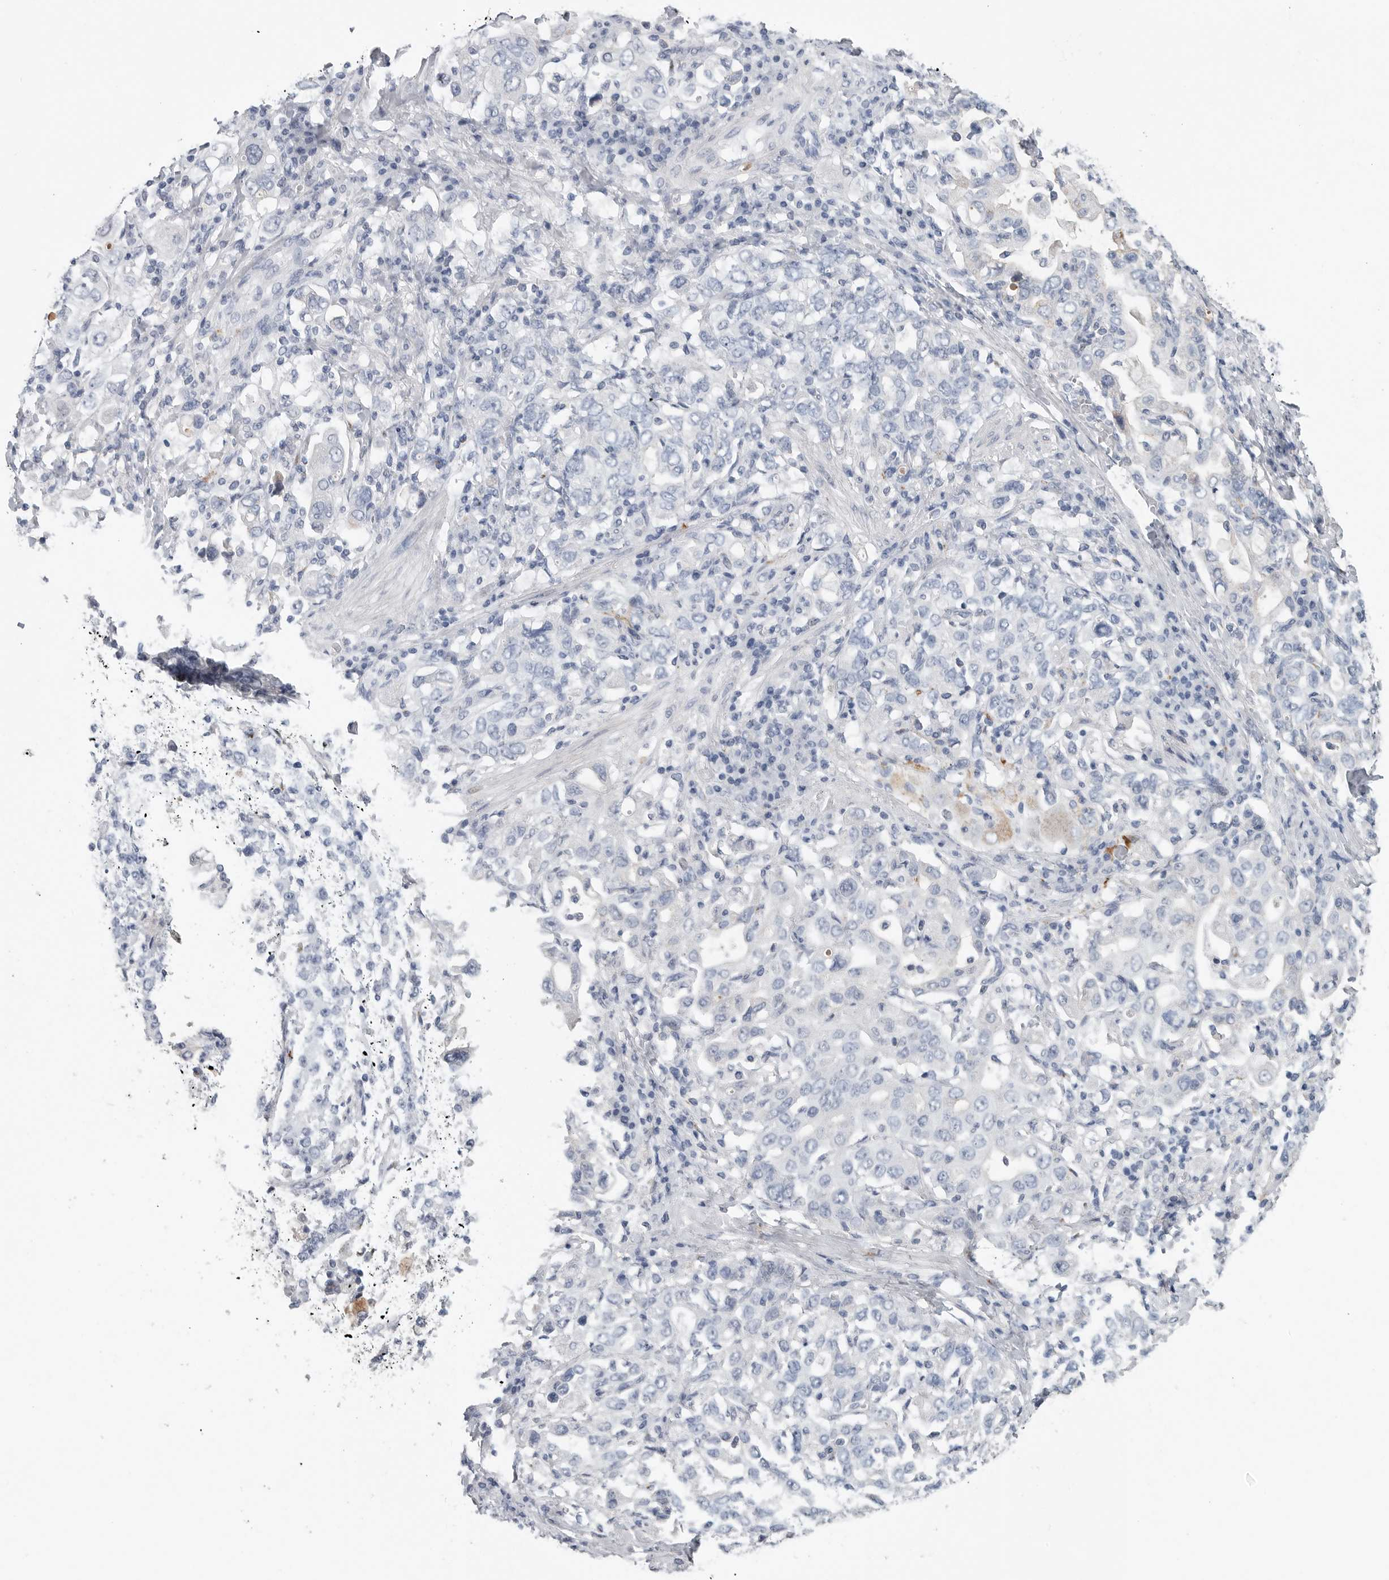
{"staining": {"intensity": "negative", "quantity": "none", "location": "none"}, "tissue": "stomach cancer", "cell_type": "Tumor cells", "image_type": "cancer", "snomed": [{"axis": "morphology", "description": "Adenocarcinoma, NOS"}, {"axis": "topography", "description": "Stomach, upper"}], "caption": "High magnification brightfield microscopy of adenocarcinoma (stomach) stained with DAB (3,3'-diaminobenzidine) (brown) and counterstained with hematoxylin (blue): tumor cells show no significant staining. (DAB (3,3'-diaminobenzidine) immunohistochemistry (IHC) visualized using brightfield microscopy, high magnification).", "gene": "TIMP1", "patient": {"sex": "male", "age": 62}}